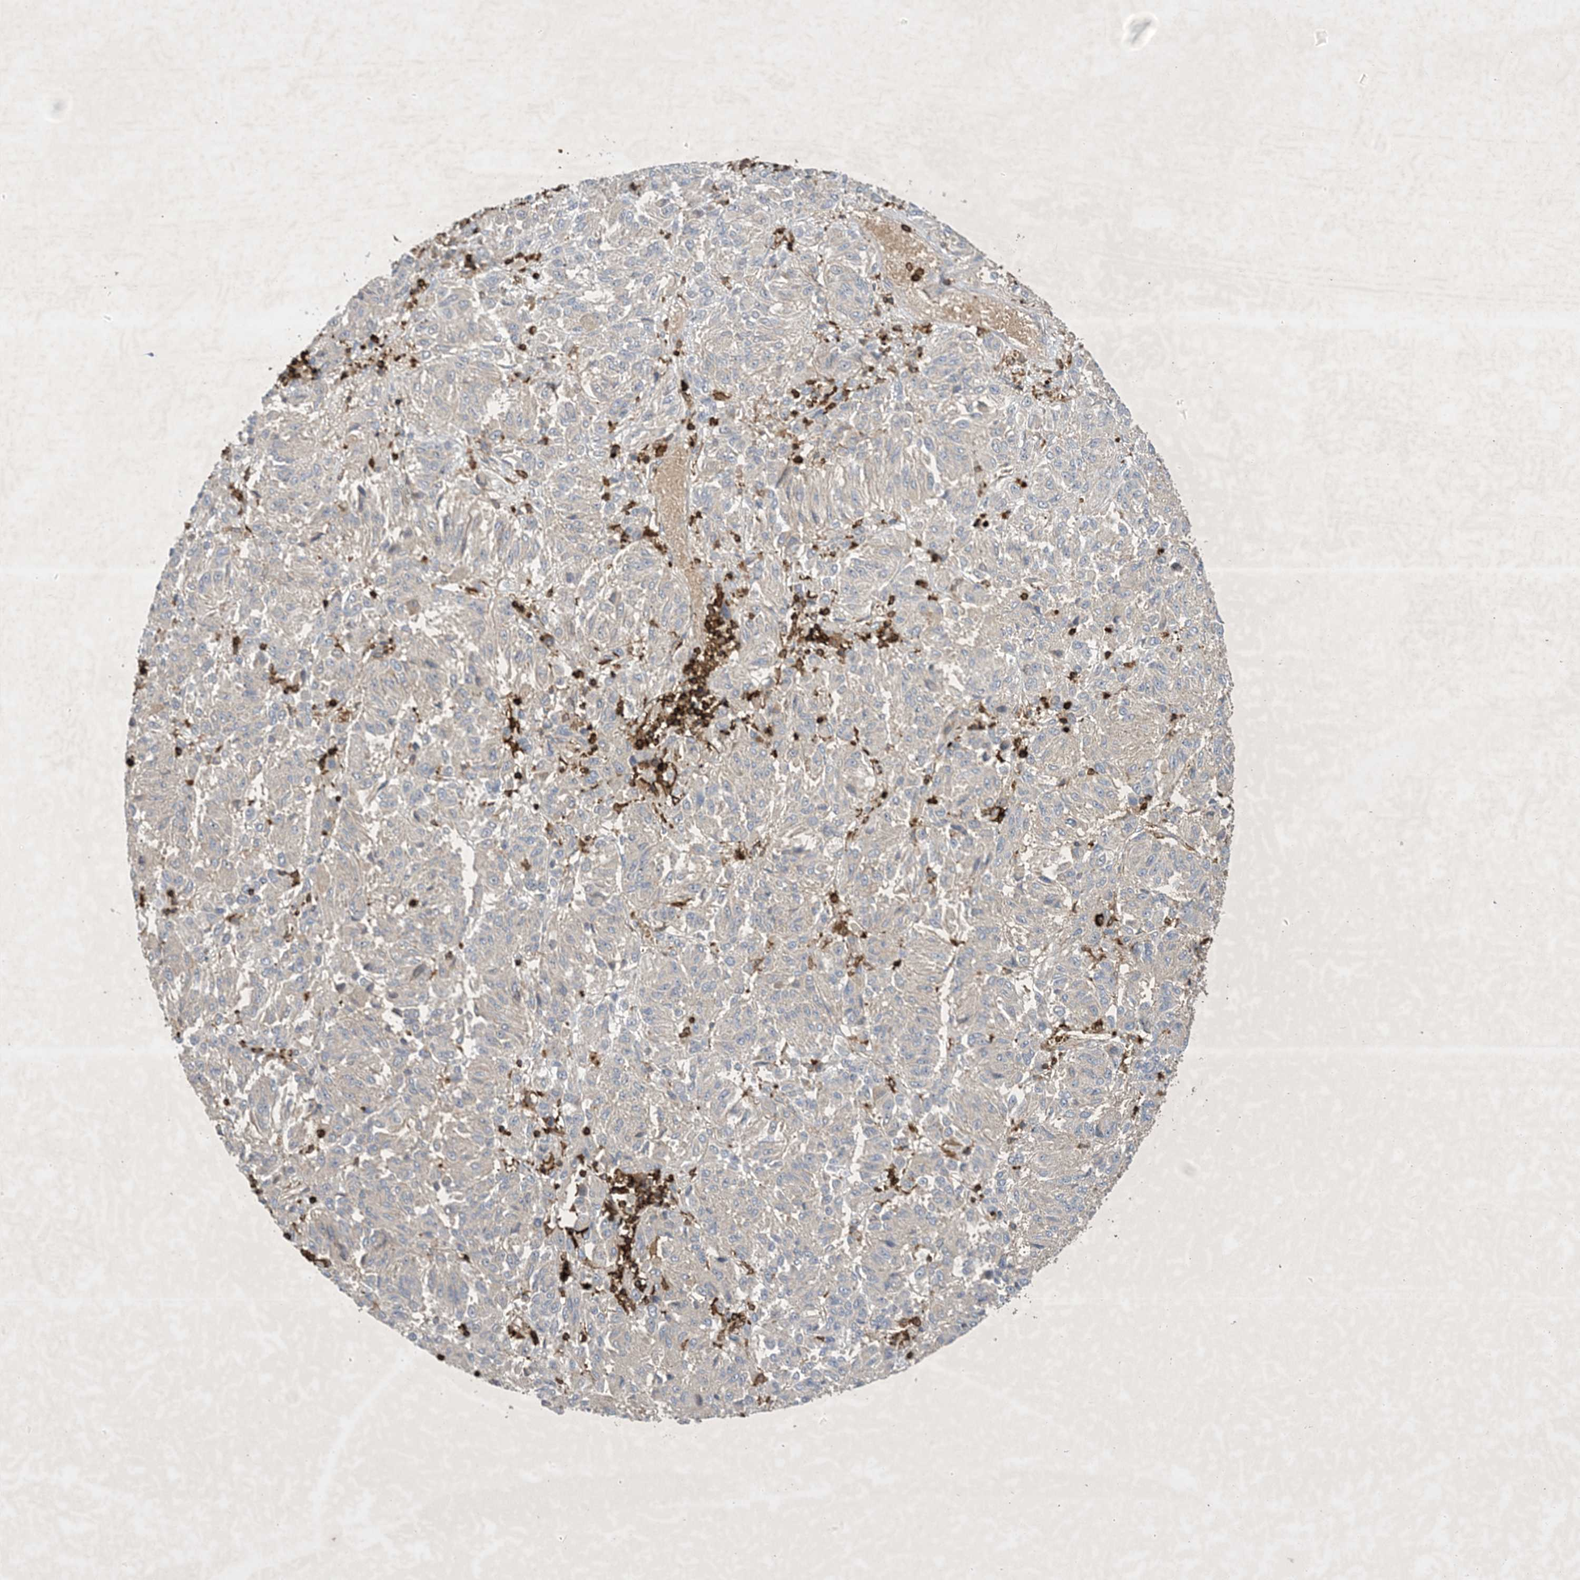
{"staining": {"intensity": "negative", "quantity": "none", "location": "none"}, "tissue": "melanoma", "cell_type": "Tumor cells", "image_type": "cancer", "snomed": [{"axis": "morphology", "description": "Malignant melanoma, Metastatic site"}, {"axis": "topography", "description": "Lung"}], "caption": "Tumor cells are negative for protein expression in human malignant melanoma (metastatic site). Brightfield microscopy of IHC stained with DAB (brown) and hematoxylin (blue), captured at high magnification.", "gene": "AK9", "patient": {"sex": "male", "age": 64}}